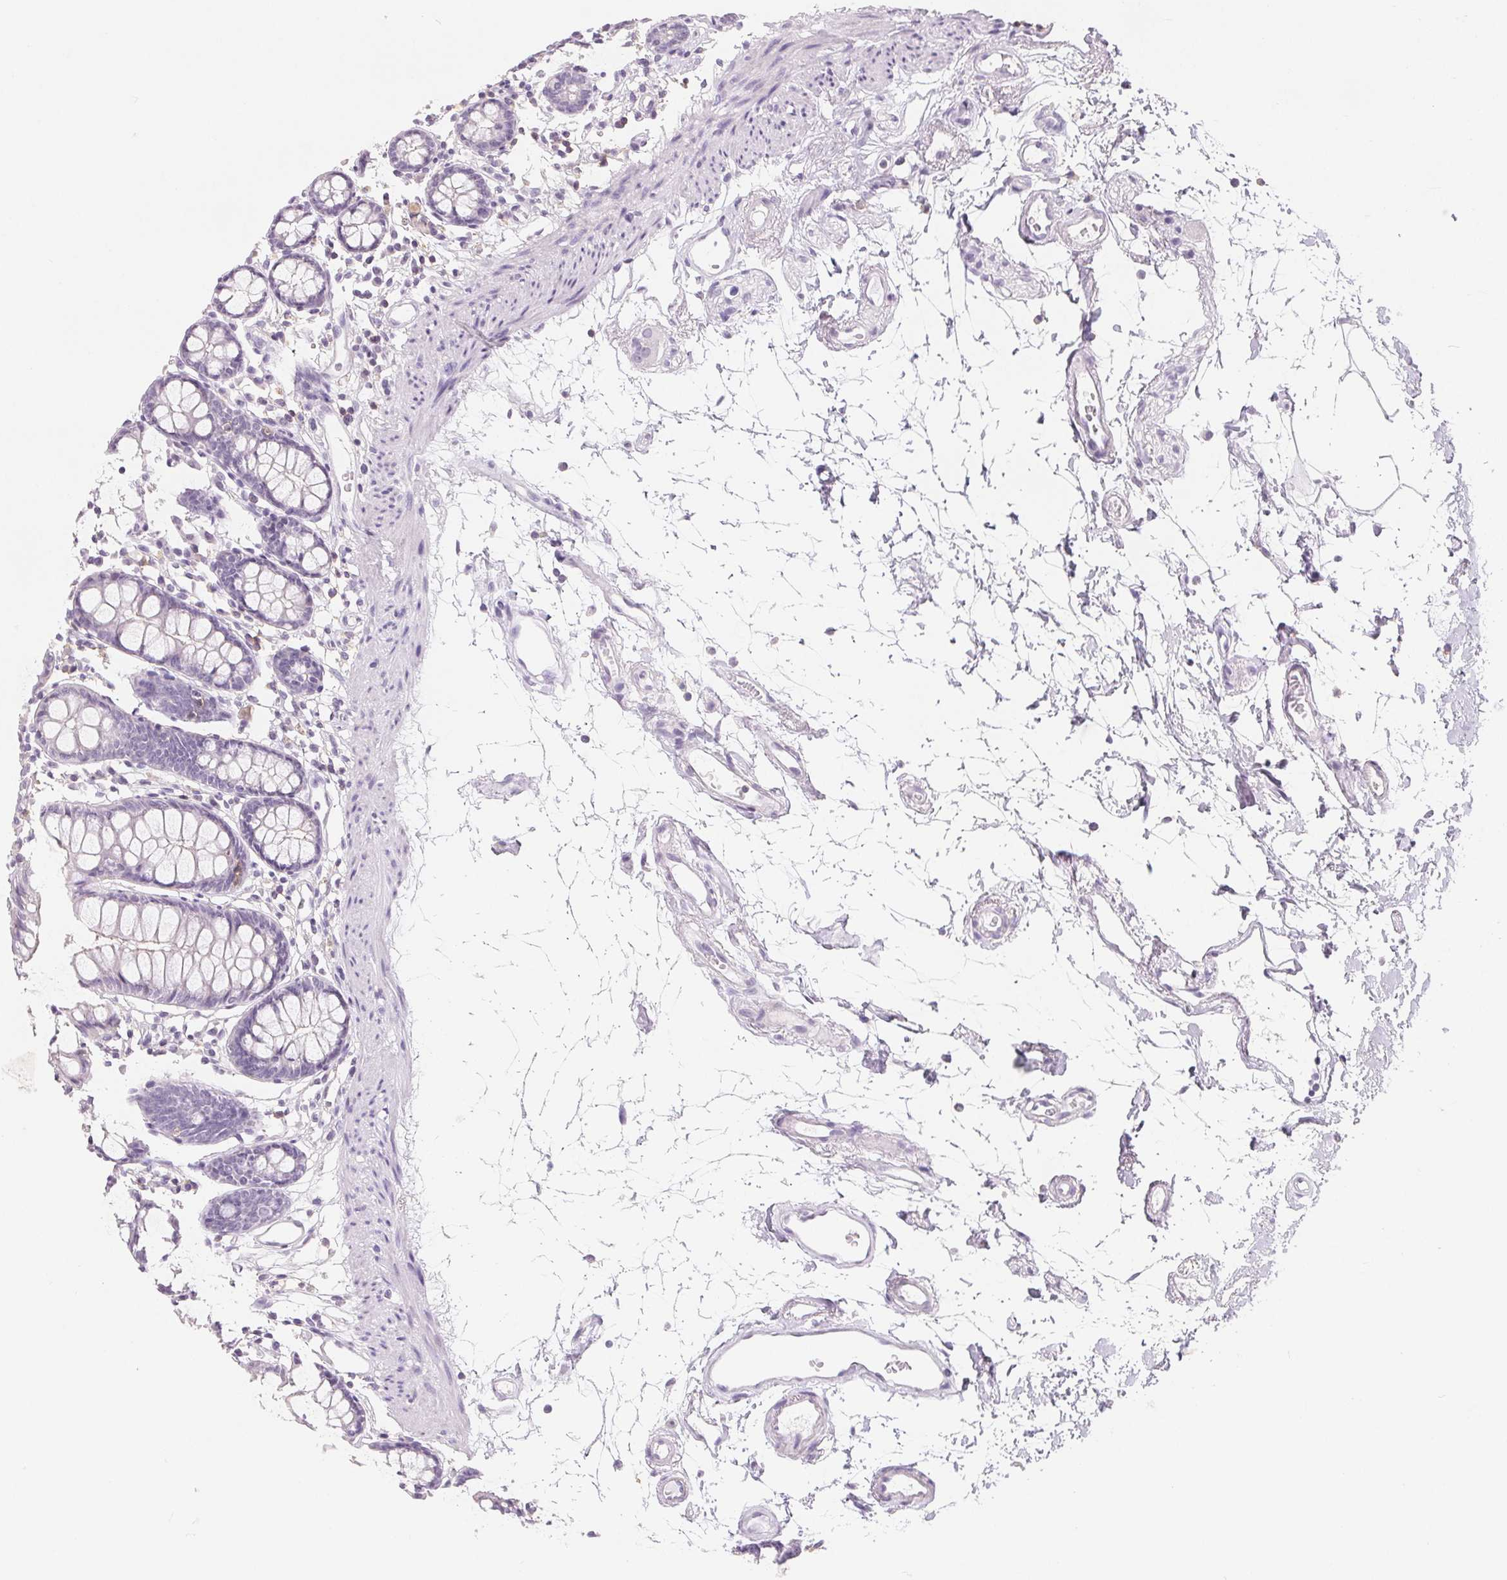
{"staining": {"intensity": "negative", "quantity": "none", "location": "none"}, "tissue": "colon", "cell_type": "Endothelial cells", "image_type": "normal", "snomed": [{"axis": "morphology", "description": "Normal tissue, NOS"}, {"axis": "topography", "description": "Colon"}], "caption": "Colon stained for a protein using IHC shows no staining endothelial cells.", "gene": "CD69", "patient": {"sex": "female", "age": 84}}